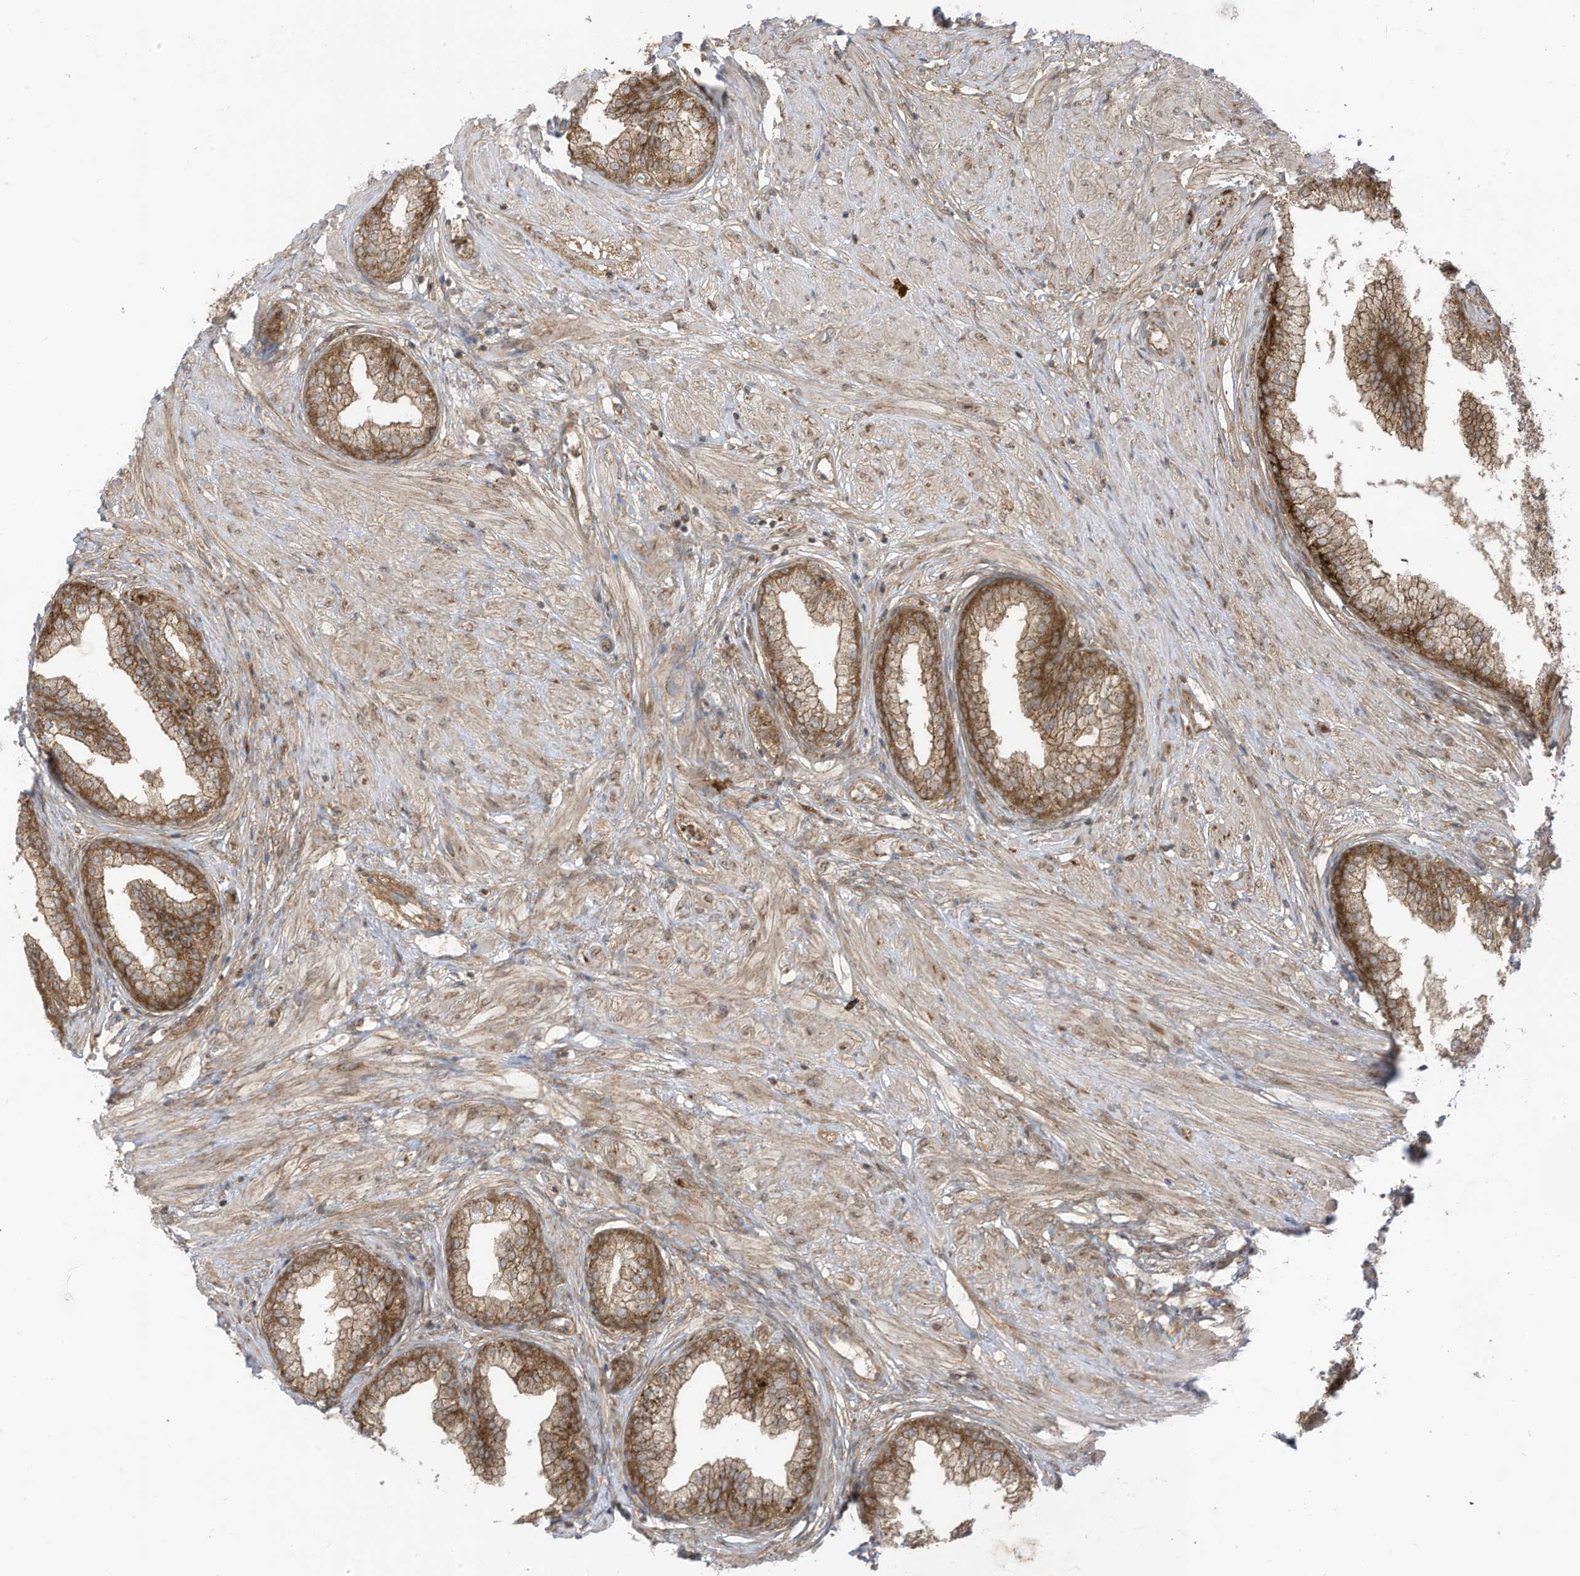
{"staining": {"intensity": "strong", "quantity": ">75%", "location": "cytoplasmic/membranous"}, "tissue": "prostate", "cell_type": "Glandular cells", "image_type": "normal", "snomed": [{"axis": "morphology", "description": "Normal tissue, NOS"}, {"axis": "morphology", "description": "Urothelial carcinoma, Low grade"}, {"axis": "topography", "description": "Urinary bladder"}, {"axis": "topography", "description": "Prostate"}], "caption": "Immunohistochemical staining of benign human prostate displays >75% levels of strong cytoplasmic/membranous protein positivity in approximately >75% of glandular cells.", "gene": "REPS1", "patient": {"sex": "male", "age": 60}}